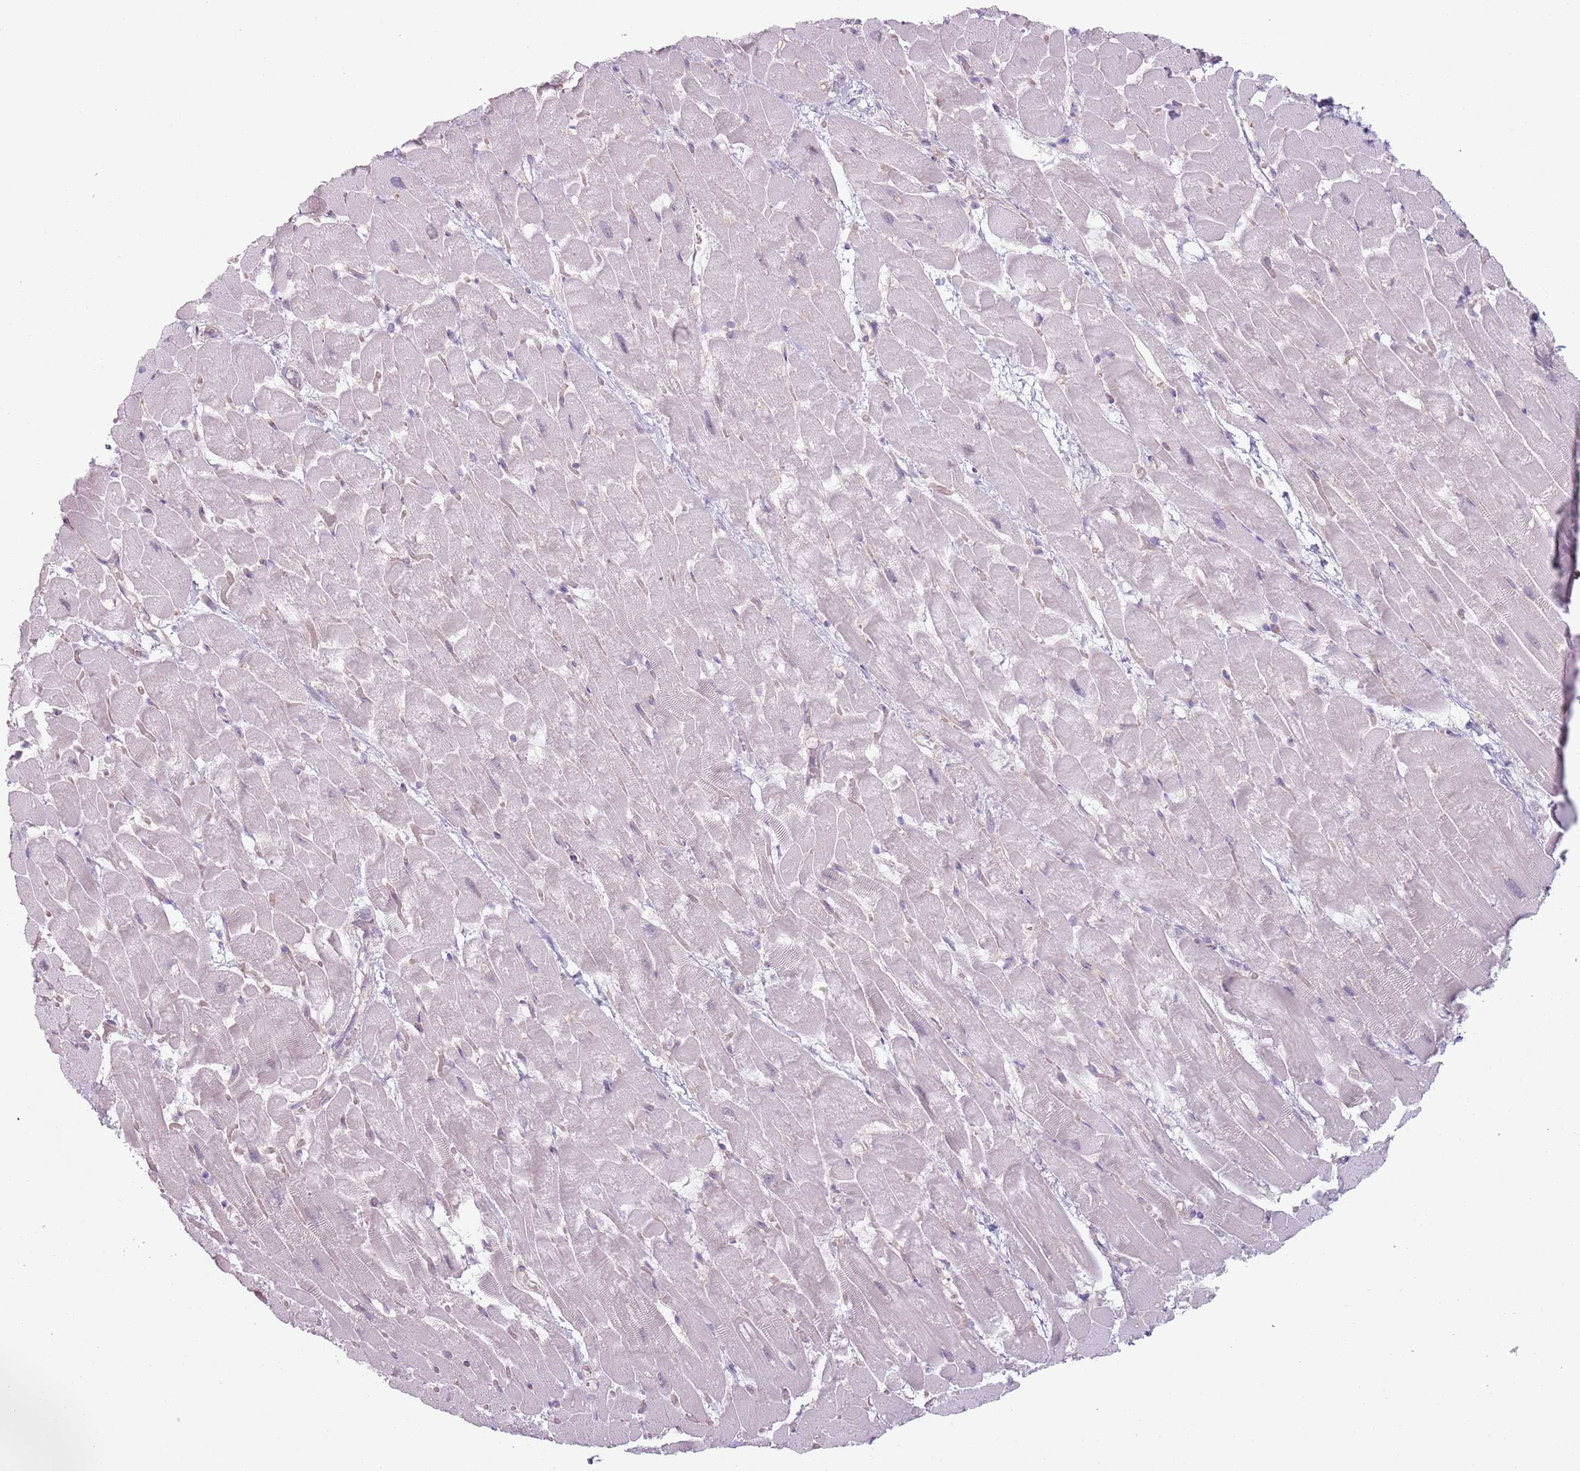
{"staining": {"intensity": "negative", "quantity": "none", "location": "none"}, "tissue": "heart muscle", "cell_type": "Cardiomyocytes", "image_type": "normal", "snomed": [{"axis": "morphology", "description": "Normal tissue, NOS"}, {"axis": "topography", "description": "Heart"}], "caption": "IHC image of benign heart muscle: human heart muscle stained with DAB (3,3'-diaminobenzidine) shows no significant protein positivity in cardiomyocytes. (DAB (3,3'-diaminobenzidine) immunohistochemistry (IHC) visualized using brightfield microscopy, high magnification).", "gene": "RFX2", "patient": {"sex": "male", "age": 37}}